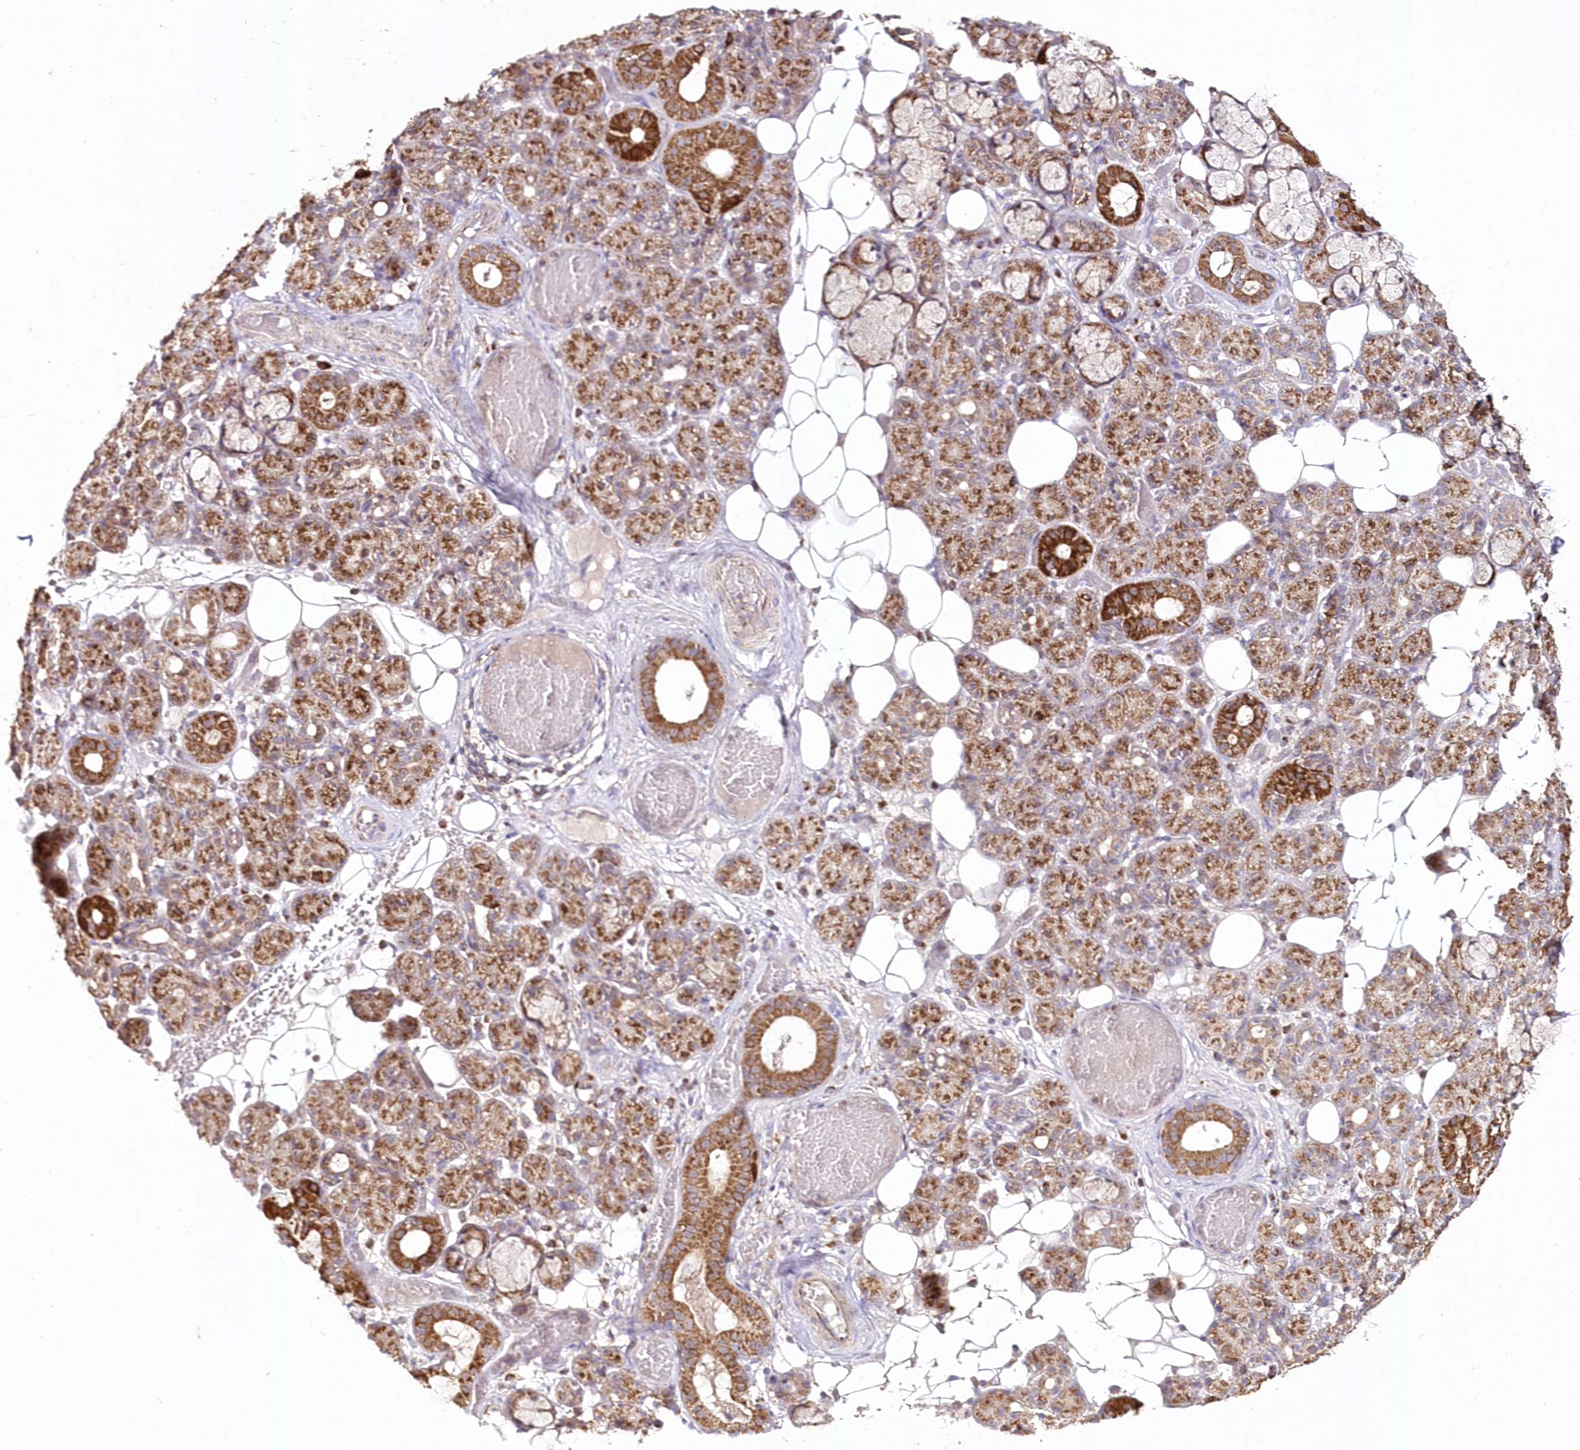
{"staining": {"intensity": "strong", "quantity": ">75%", "location": "cytoplasmic/membranous"}, "tissue": "salivary gland", "cell_type": "Glandular cells", "image_type": "normal", "snomed": [{"axis": "morphology", "description": "Normal tissue, NOS"}, {"axis": "topography", "description": "Salivary gland"}], "caption": "Protein expression by immunohistochemistry displays strong cytoplasmic/membranous positivity in about >75% of glandular cells in normal salivary gland. (DAB IHC with brightfield microscopy, high magnification).", "gene": "DNA2", "patient": {"sex": "male", "age": 63}}